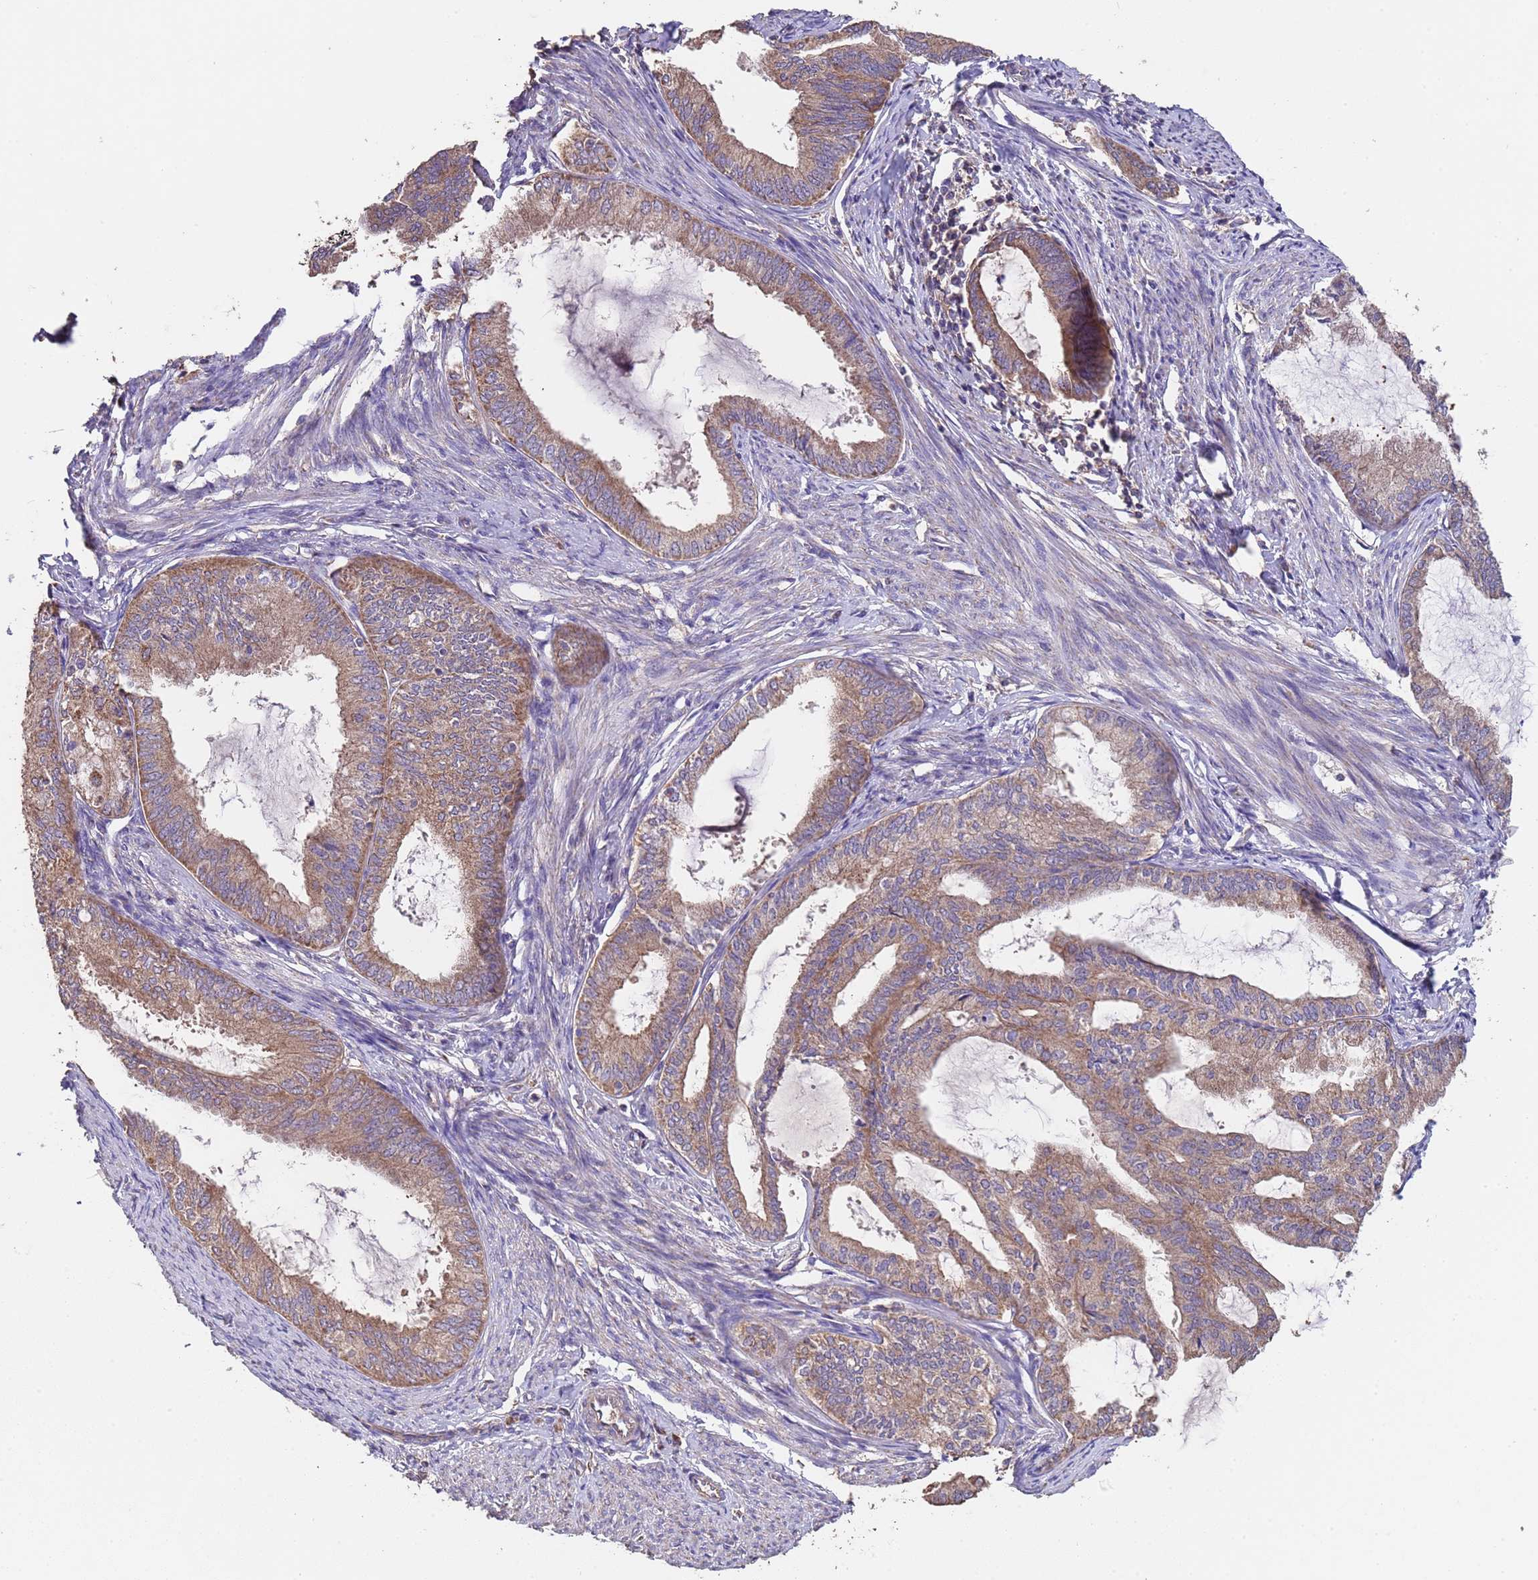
{"staining": {"intensity": "moderate", "quantity": ">75%", "location": "cytoplasmic/membranous"}, "tissue": "endometrial cancer", "cell_type": "Tumor cells", "image_type": "cancer", "snomed": [{"axis": "morphology", "description": "Adenocarcinoma, NOS"}, {"axis": "topography", "description": "Endometrium"}], "caption": "This histopathology image shows IHC staining of adenocarcinoma (endometrial), with medium moderate cytoplasmic/membranous staining in about >75% of tumor cells.", "gene": "EEF1AKMT1", "patient": {"sex": "female", "age": 86}}